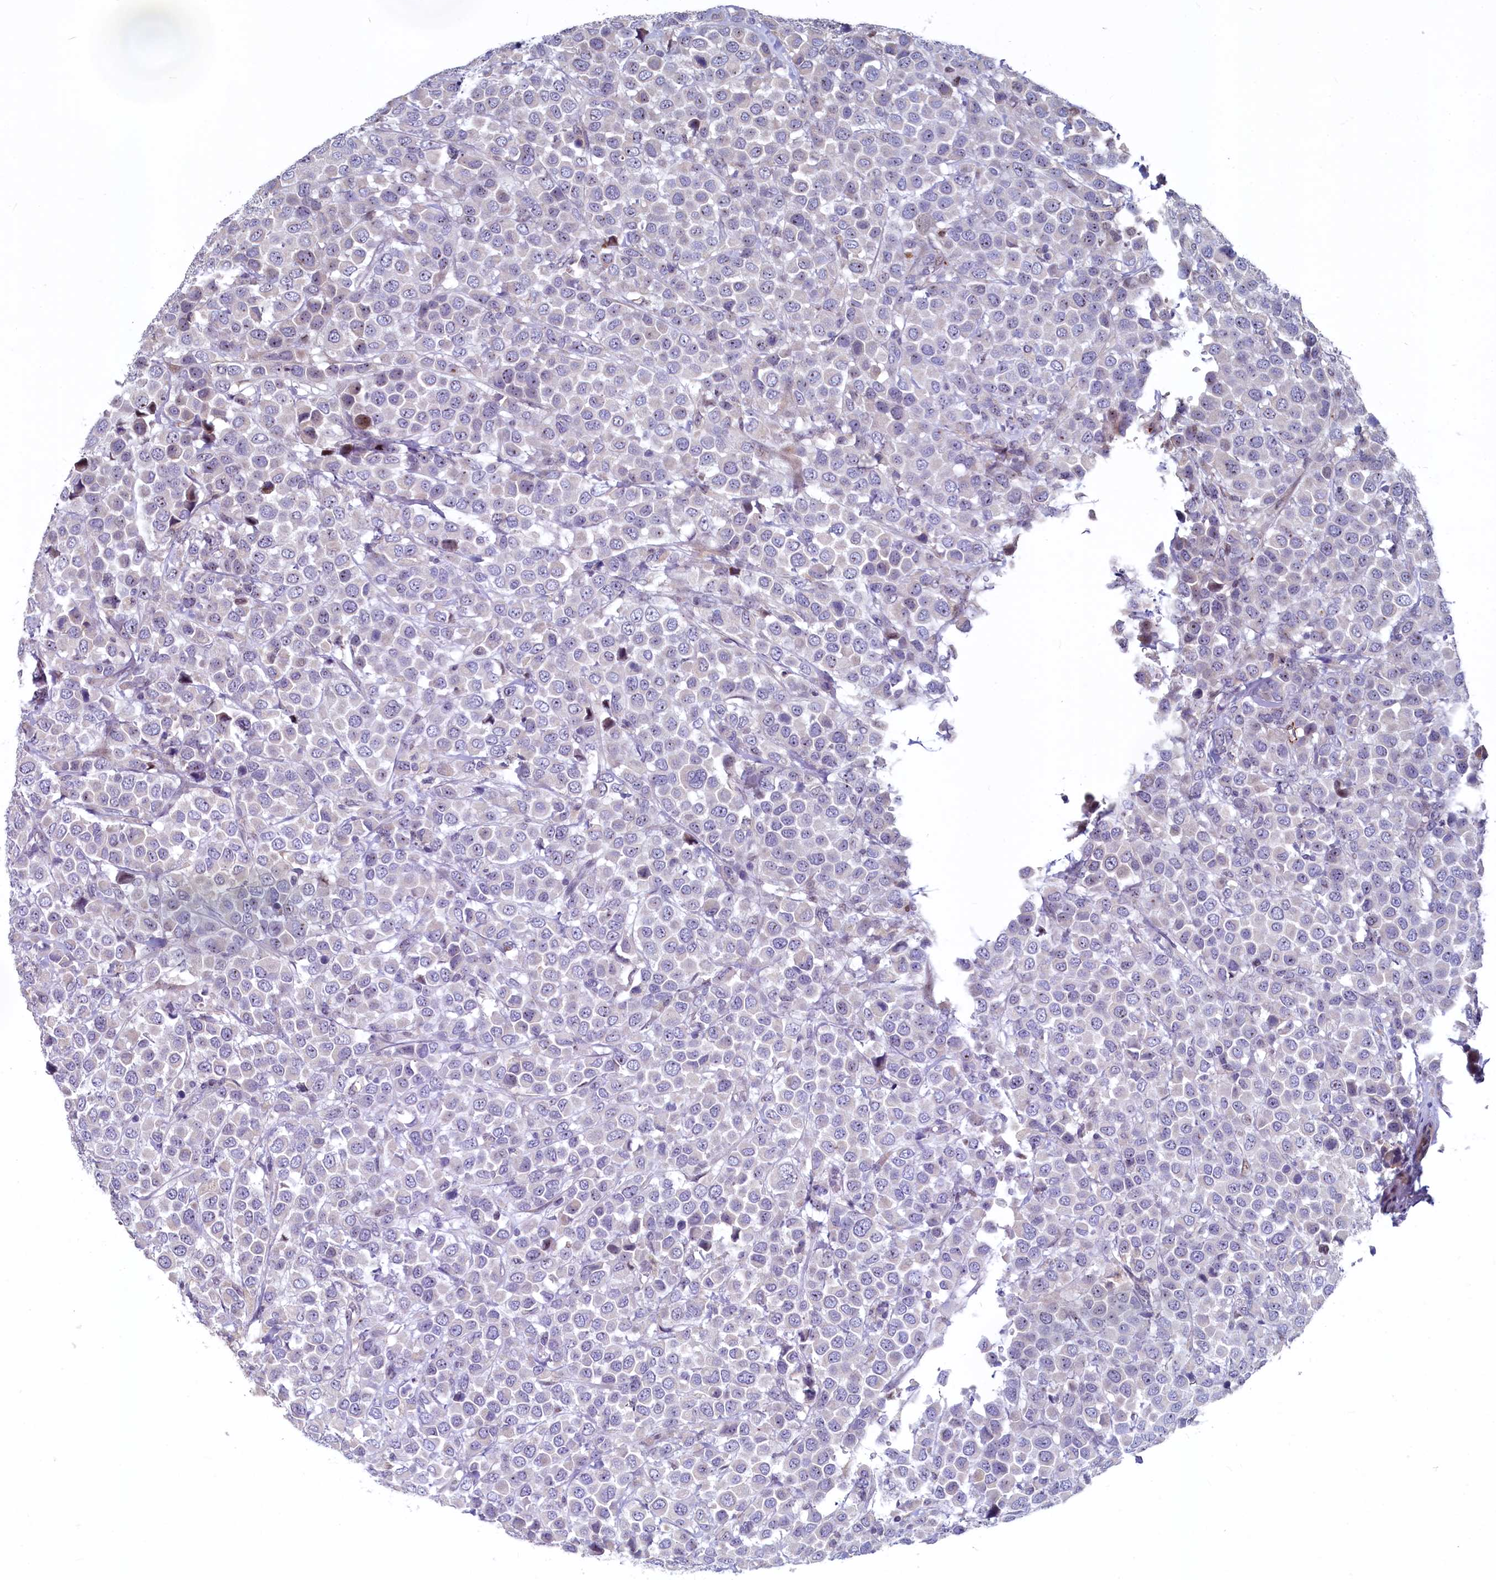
{"staining": {"intensity": "negative", "quantity": "none", "location": "none"}, "tissue": "breast cancer", "cell_type": "Tumor cells", "image_type": "cancer", "snomed": [{"axis": "morphology", "description": "Duct carcinoma"}, {"axis": "topography", "description": "Breast"}], "caption": "Human breast cancer (intraductal carcinoma) stained for a protein using IHC demonstrates no staining in tumor cells.", "gene": "ASXL3", "patient": {"sex": "female", "age": 61}}